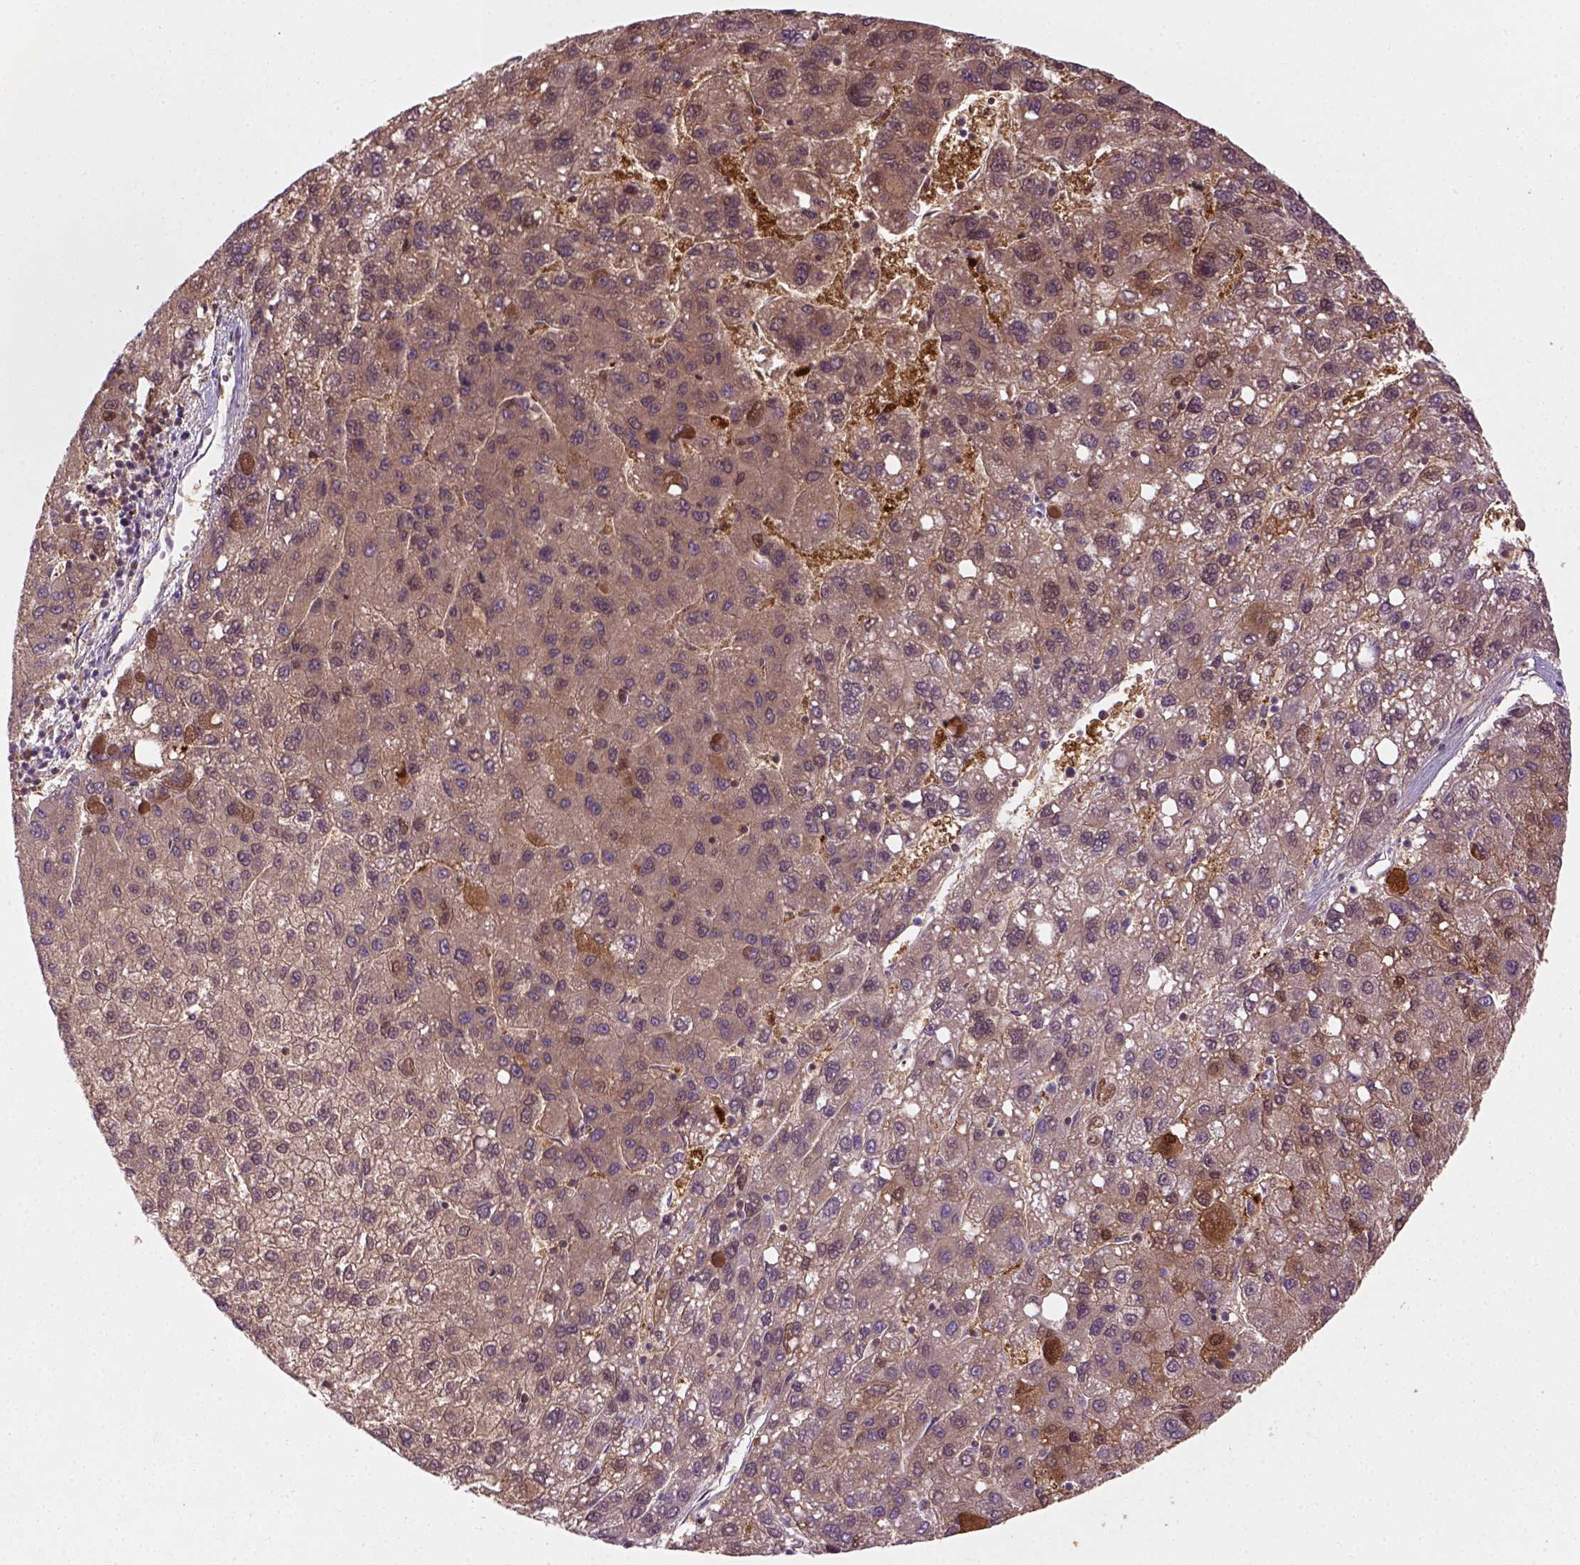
{"staining": {"intensity": "moderate", "quantity": ">75%", "location": "cytoplasmic/membranous"}, "tissue": "liver cancer", "cell_type": "Tumor cells", "image_type": "cancer", "snomed": [{"axis": "morphology", "description": "Carcinoma, Hepatocellular, NOS"}, {"axis": "topography", "description": "Liver"}], "caption": "Protein analysis of liver hepatocellular carcinoma tissue demonstrates moderate cytoplasmic/membranous staining in about >75% of tumor cells.", "gene": "GOT1", "patient": {"sex": "female", "age": 82}}